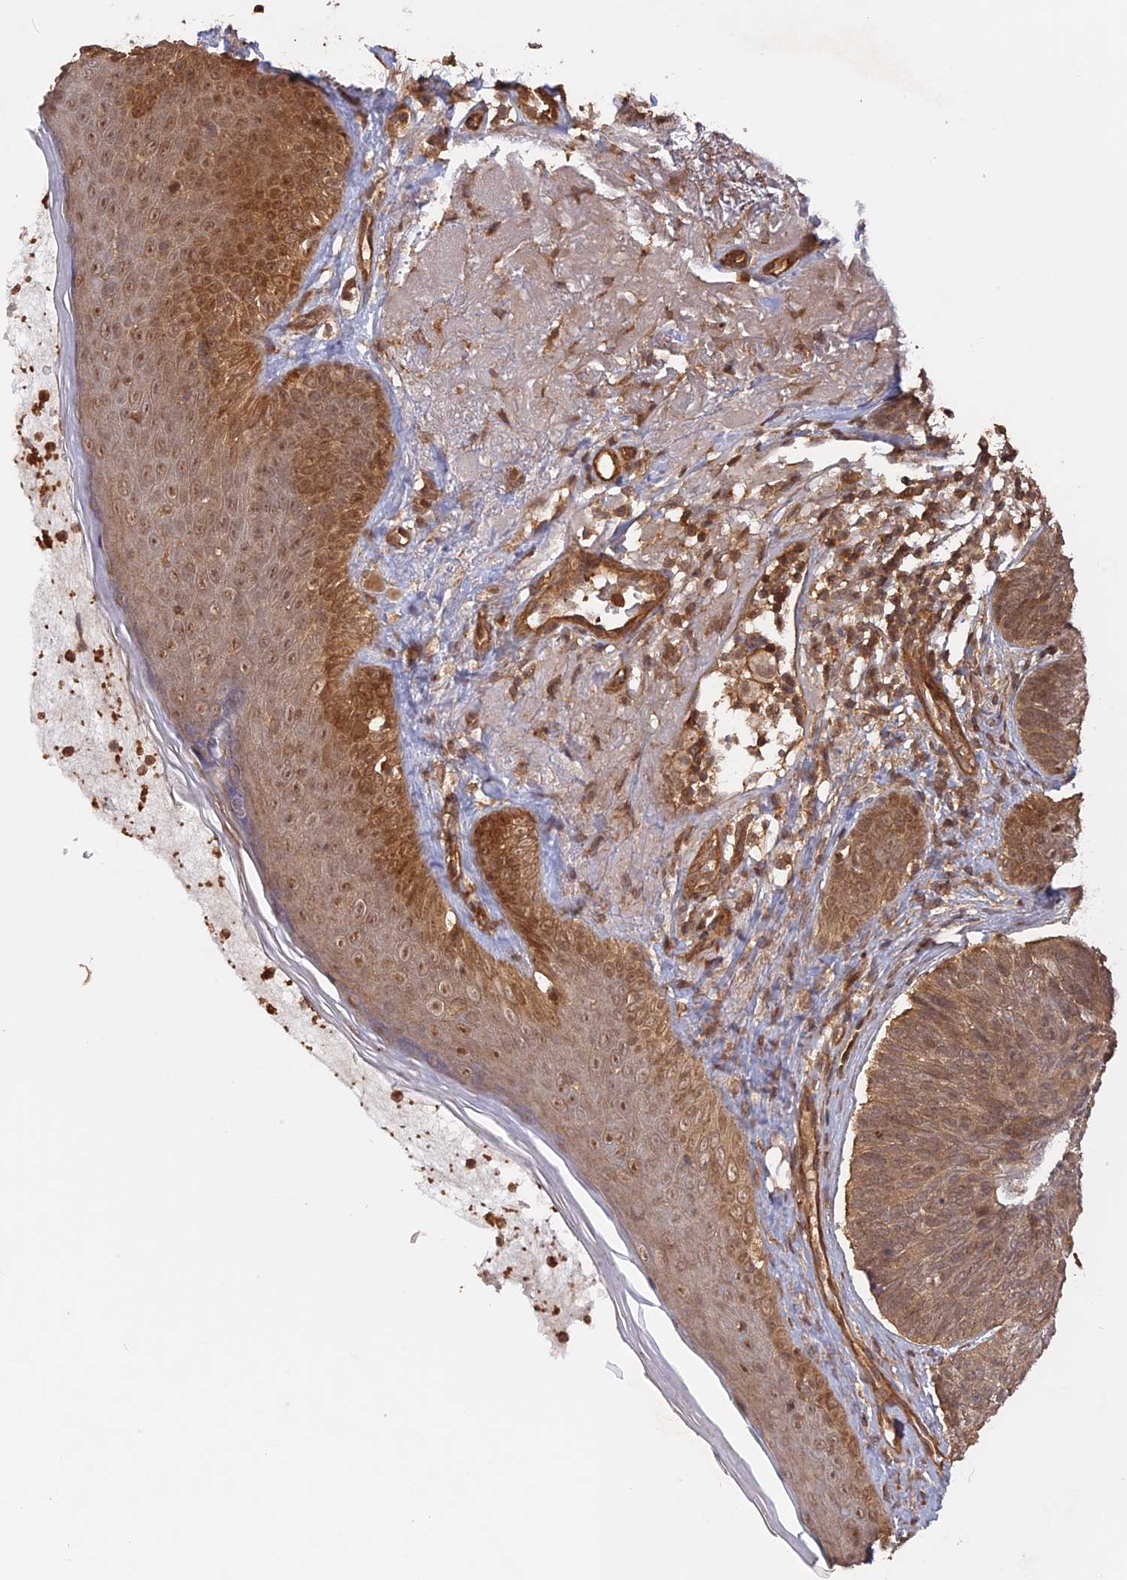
{"staining": {"intensity": "moderate", "quantity": ">75%", "location": "cytoplasmic/membranous"}, "tissue": "skin cancer", "cell_type": "Tumor cells", "image_type": "cancer", "snomed": [{"axis": "morphology", "description": "Normal tissue, NOS"}, {"axis": "morphology", "description": "Basal cell carcinoma"}, {"axis": "topography", "description": "Skin"}], "caption": "Immunohistochemistry image of neoplastic tissue: human basal cell carcinoma (skin) stained using immunohistochemistry reveals medium levels of moderate protein expression localized specifically in the cytoplasmic/membranous of tumor cells, appearing as a cytoplasmic/membranous brown color.", "gene": "CCDC174", "patient": {"sex": "male", "age": 66}}